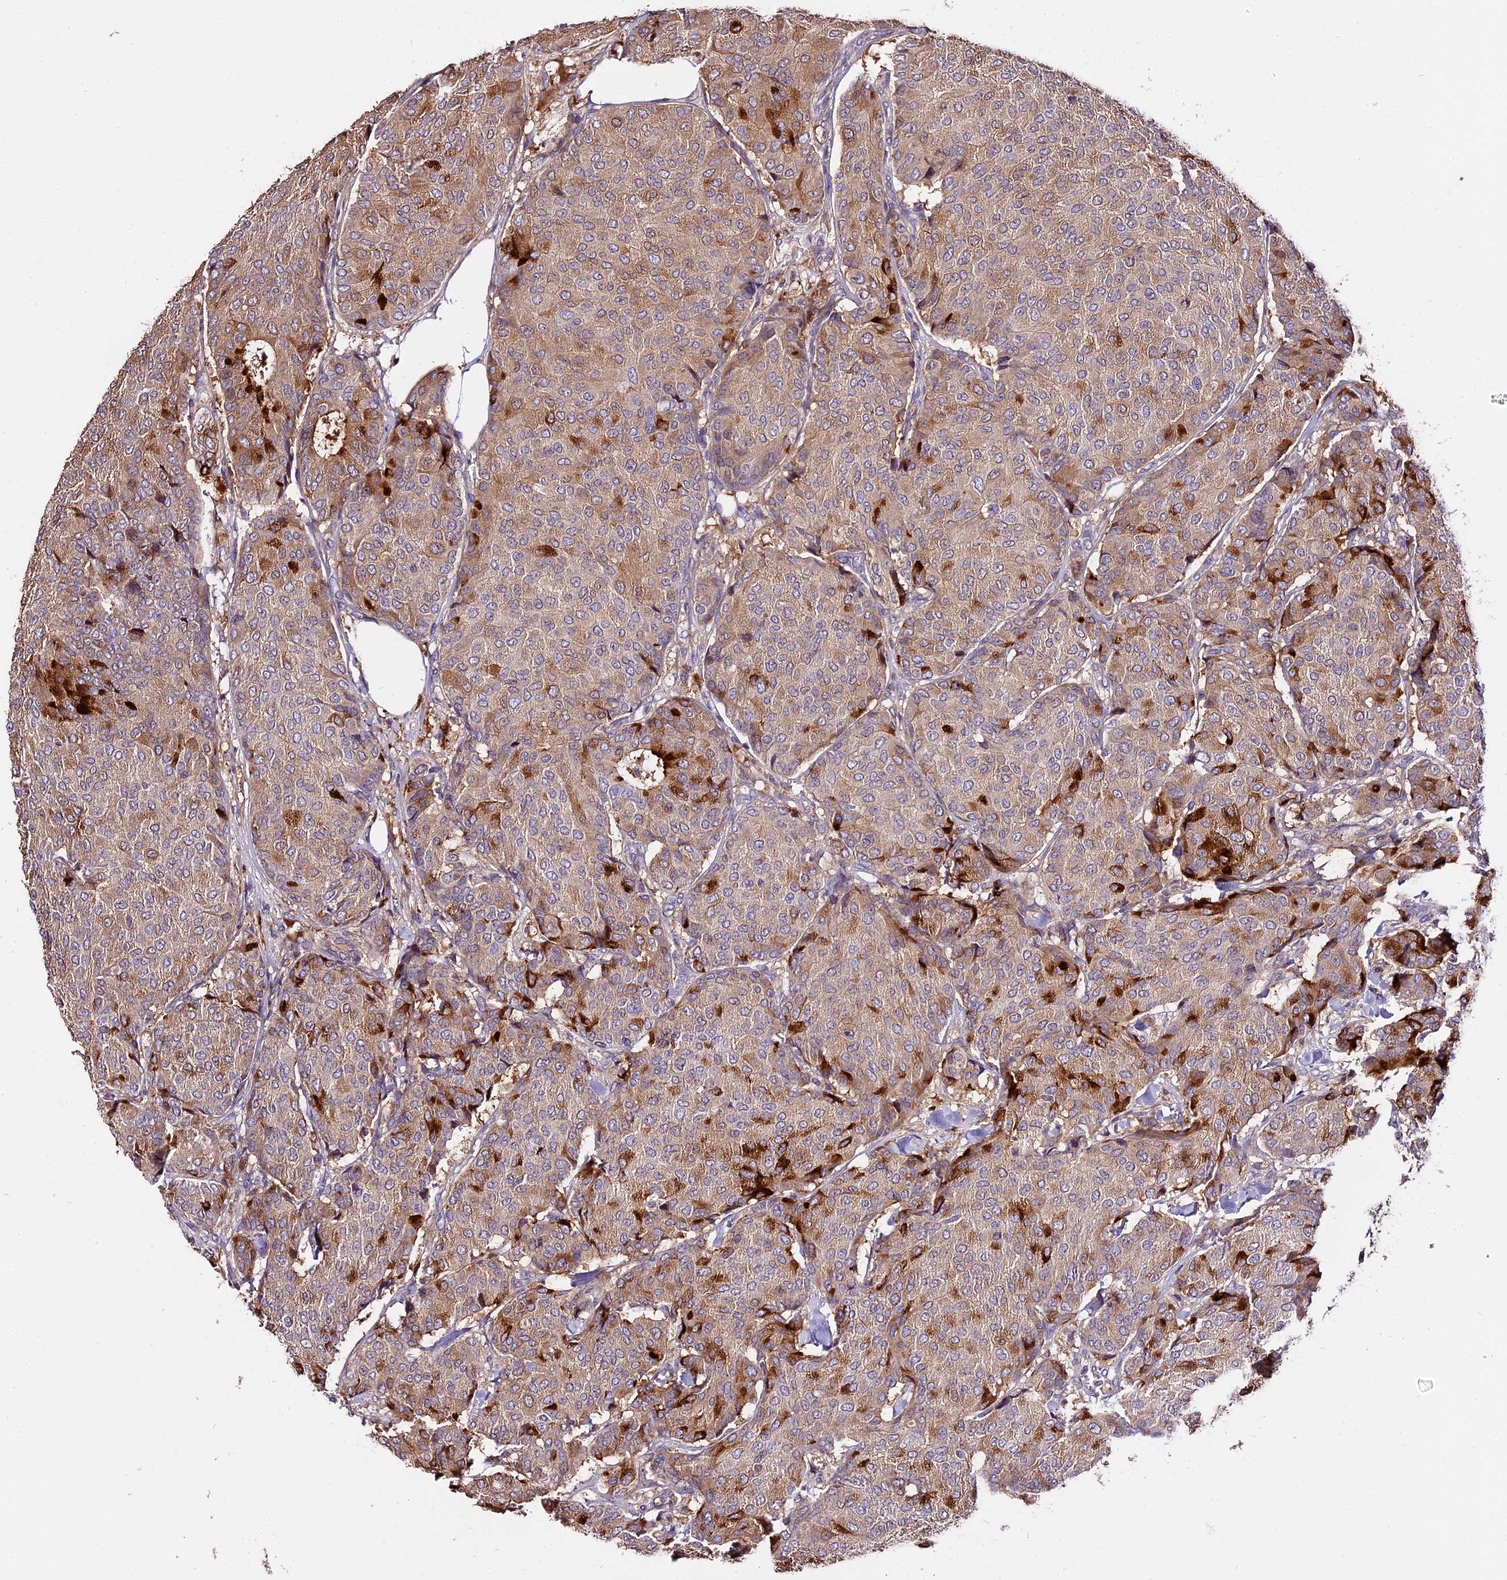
{"staining": {"intensity": "strong", "quantity": "<25%", "location": "cytoplasmic/membranous"}, "tissue": "breast cancer", "cell_type": "Tumor cells", "image_type": "cancer", "snomed": [{"axis": "morphology", "description": "Duct carcinoma"}, {"axis": "topography", "description": "Breast"}], "caption": "Protein expression analysis of breast infiltrating ductal carcinoma exhibits strong cytoplasmic/membranous expression in about <25% of tumor cells.", "gene": "MAP3K7CL", "patient": {"sex": "female", "age": 75}}